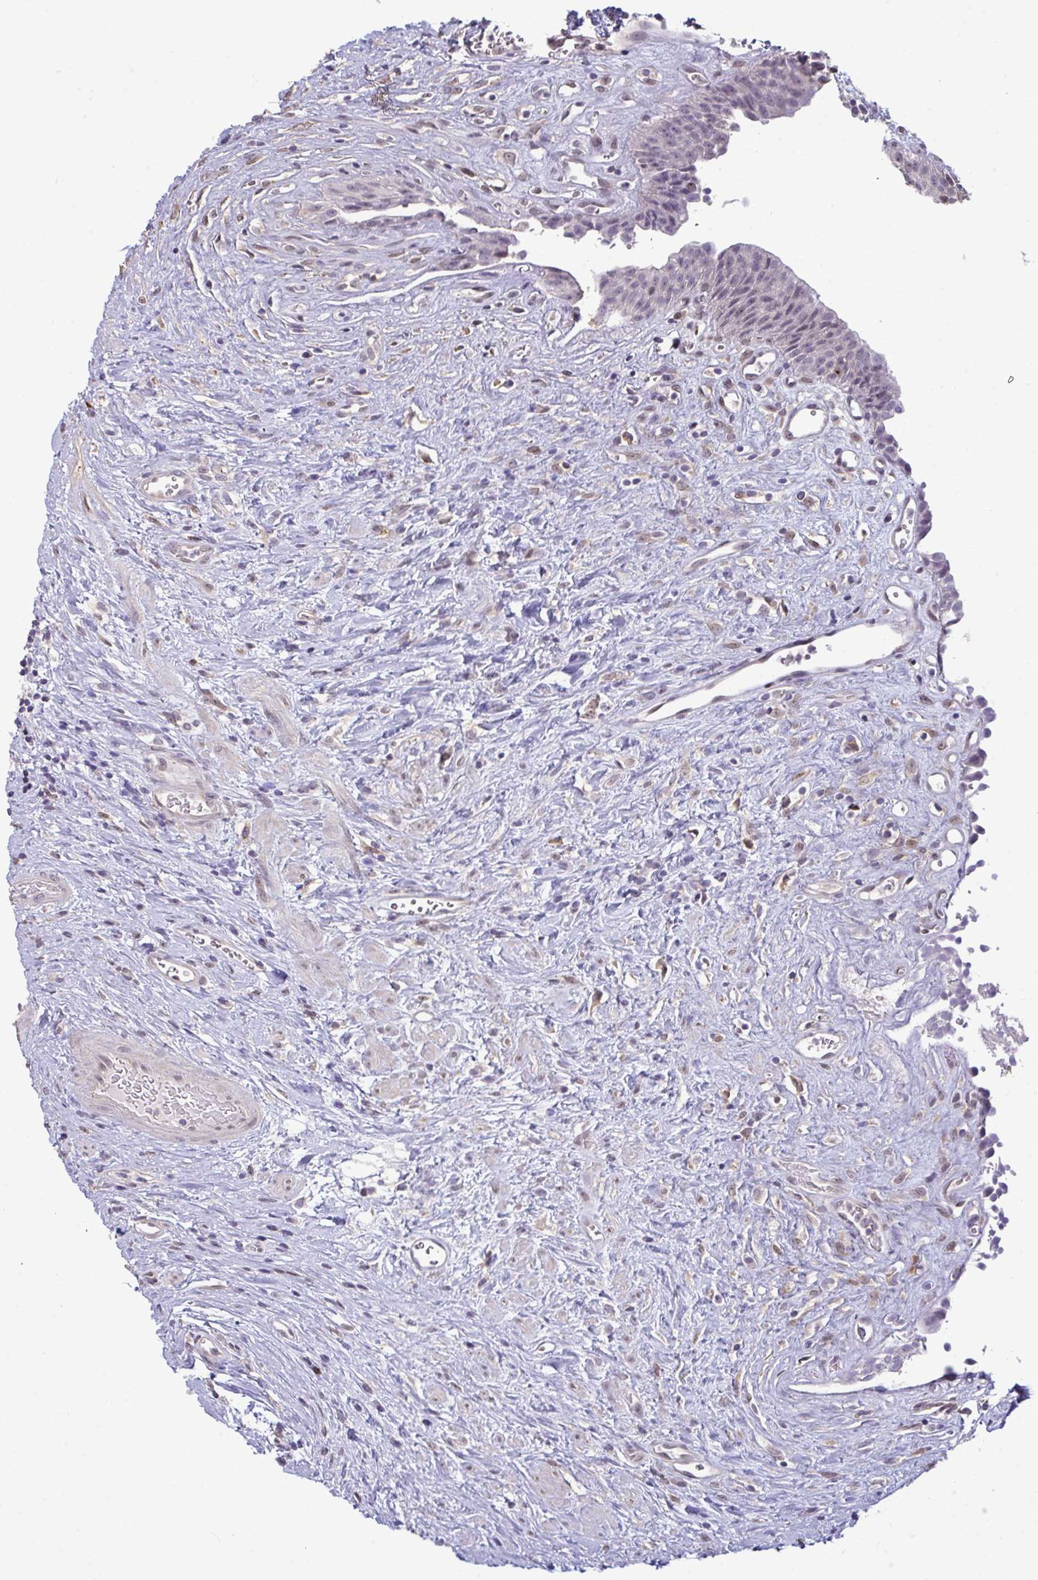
{"staining": {"intensity": "moderate", "quantity": "<25%", "location": "cytoplasmic/membranous,nuclear"}, "tissue": "urinary bladder", "cell_type": "Urothelial cells", "image_type": "normal", "snomed": [{"axis": "morphology", "description": "Normal tissue, NOS"}, {"axis": "topography", "description": "Urinary bladder"}], "caption": "Brown immunohistochemical staining in unremarkable urinary bladder demonstrates moderate cytoplasmic/membranous,nuclear staining in about <25% of urothelial cells.", "gene": "SETD7", "patient": {"sex": "female", "age": 56}}